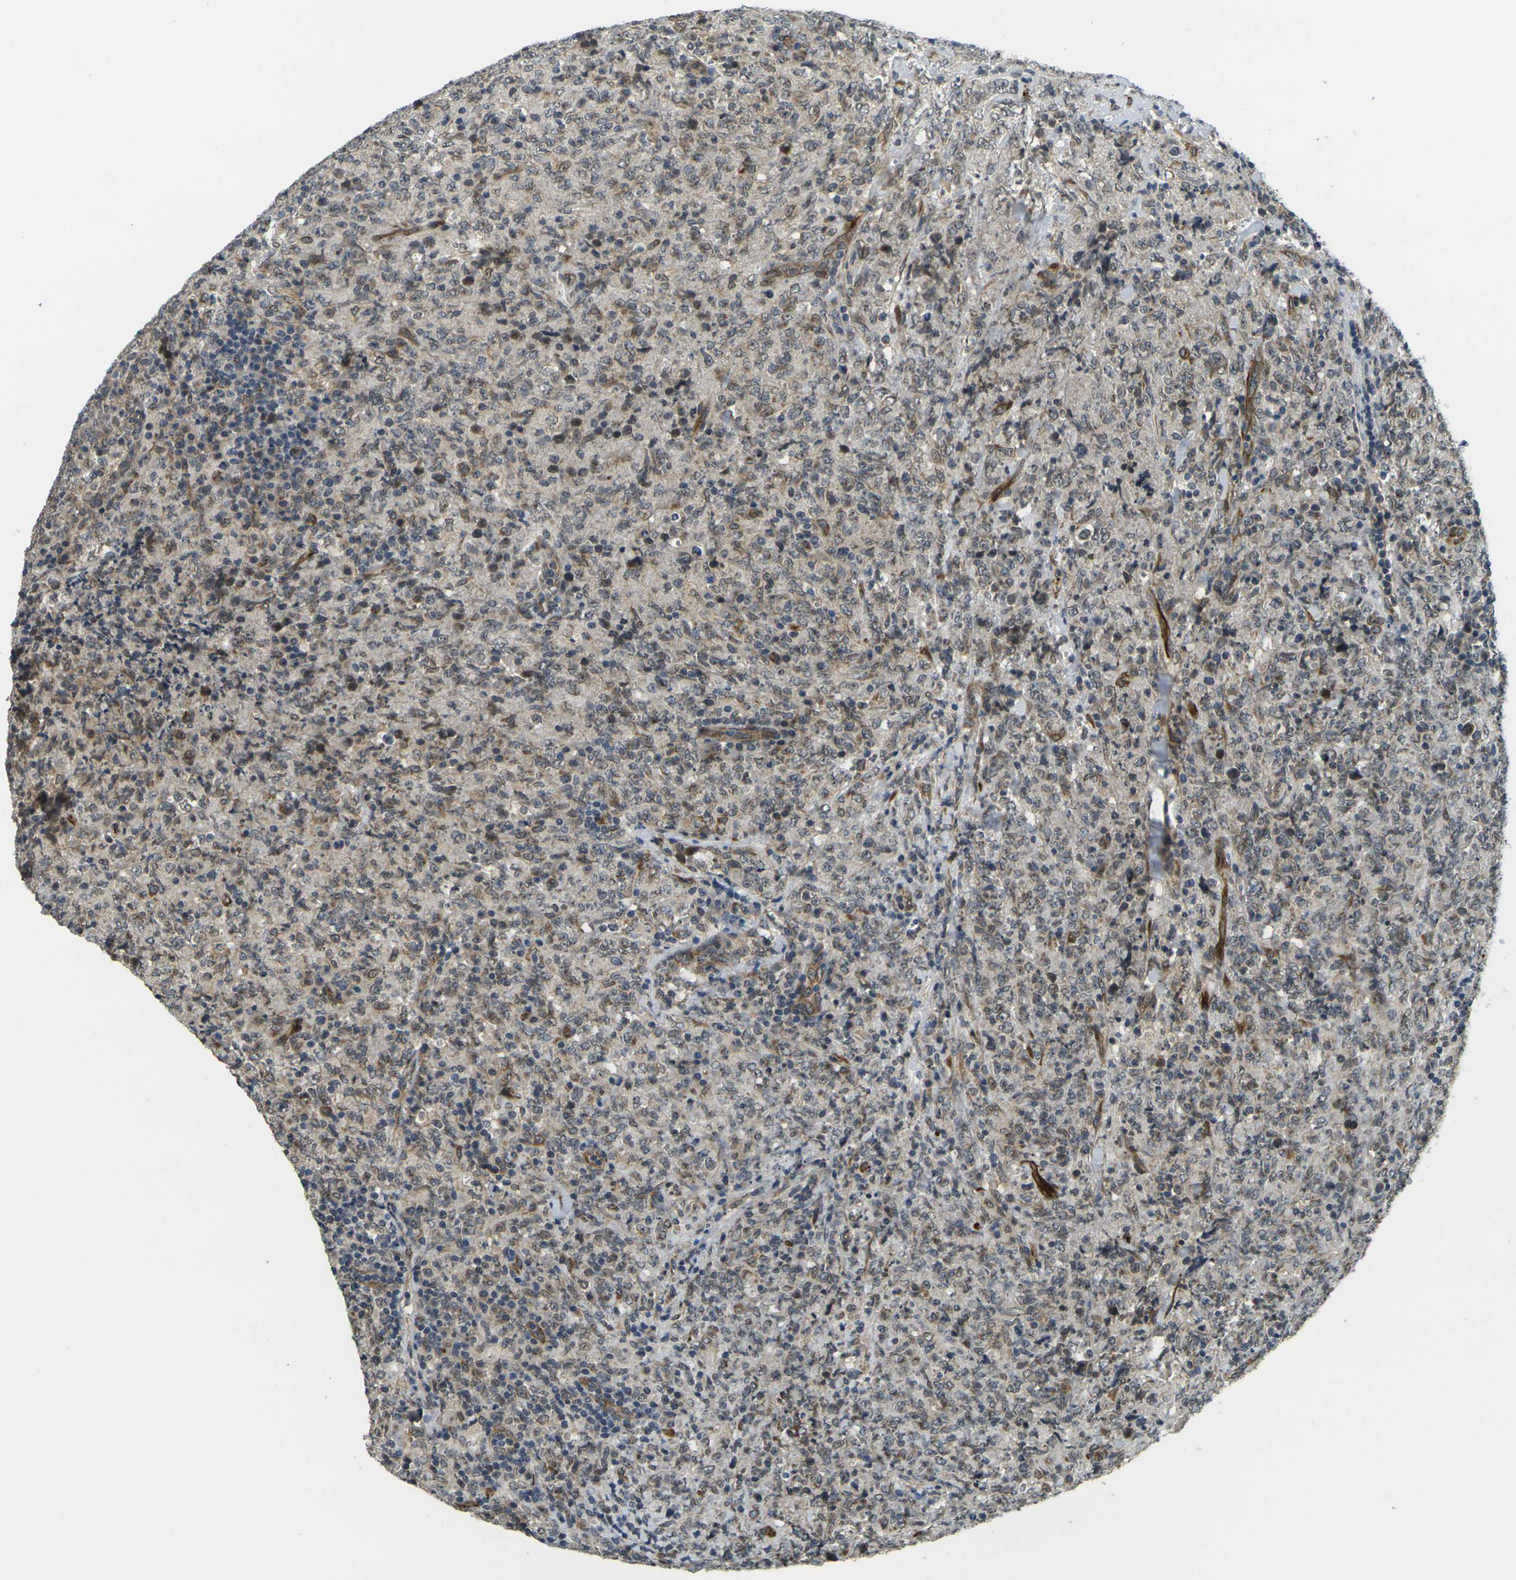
{"staining": {"intensity": "weak", "quantity": "25%-75%", "location": "cytoplasmic/membranous"}, "tissue": "lymphoma", "cell_type": "Tumor cells", "image_type": "cancer", "snomed": [{"axis": "morphology", "description": "Malignant lymphoma, non-Hodgkin's type, High grade"}, {"axis": "topography", "description": "Tonsil"}], "caption": "The histopathology image shows a brown stain indicating the presence of a protein in the cytoplasmic/membranous of tumor cells in high-grade malignant lymphoma, non-Hodgkin's type.", "gene": "FUT11", "patient": {"sex": "female", "age": 36}}